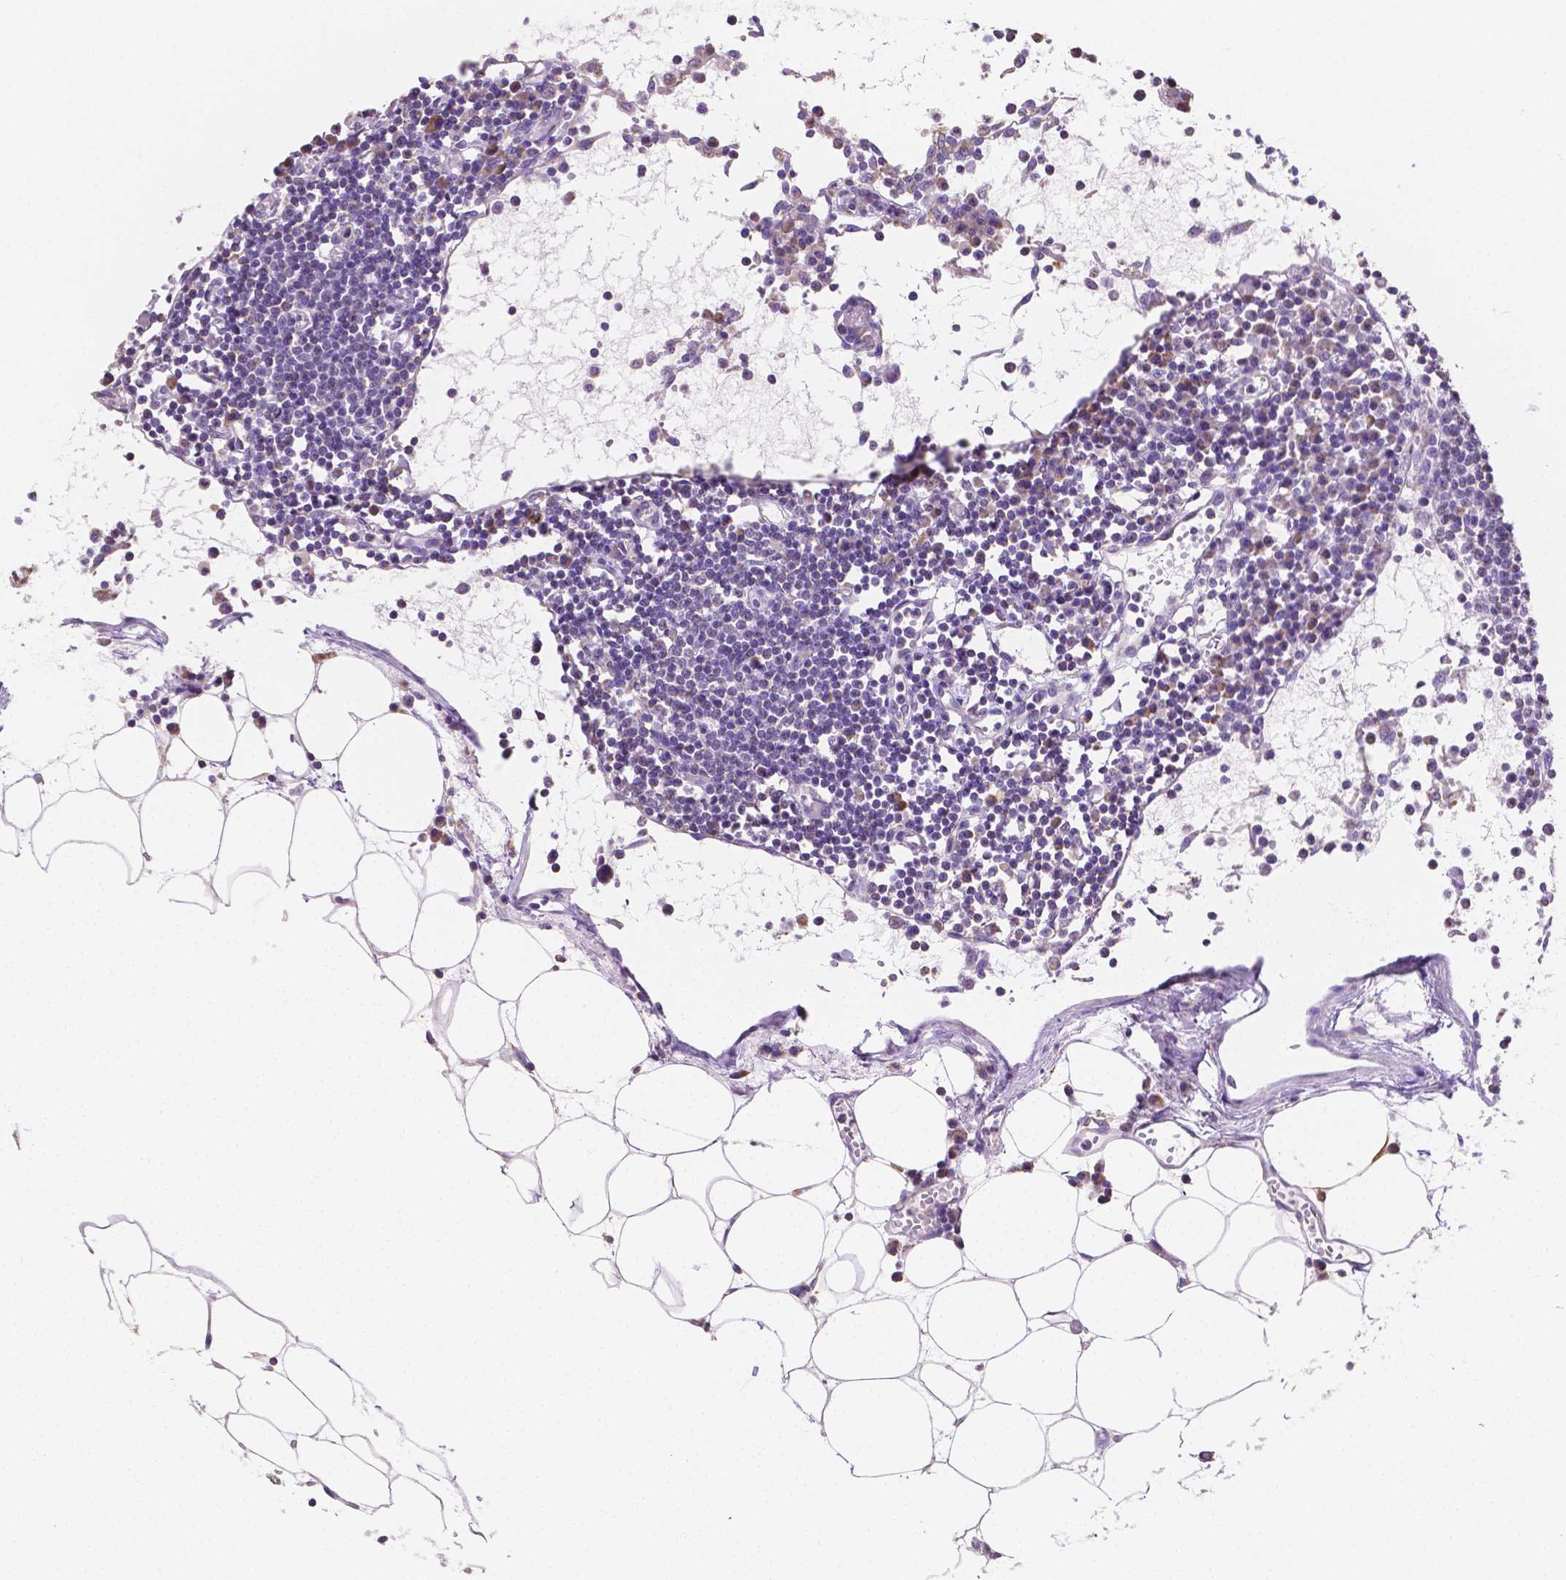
{"staining": {"intensity": "negative", "quantity": "none", "location": "none"}, "tissue": "lymph node", "cell_type": "Germinal center cells", "image_type": "normal", "snomed": [{"axis": "morphology", "description": "Normal tissue, NOS"}, {"axis": "topography", "description": "Lymph node"}], "caption": "DAB immunohistochemical staining of unremarkable human lymph node demonstrates no significant staining in germinal center cells.", "gene": "TMEM130", "patient": {"sex": "female", "age": 78}}